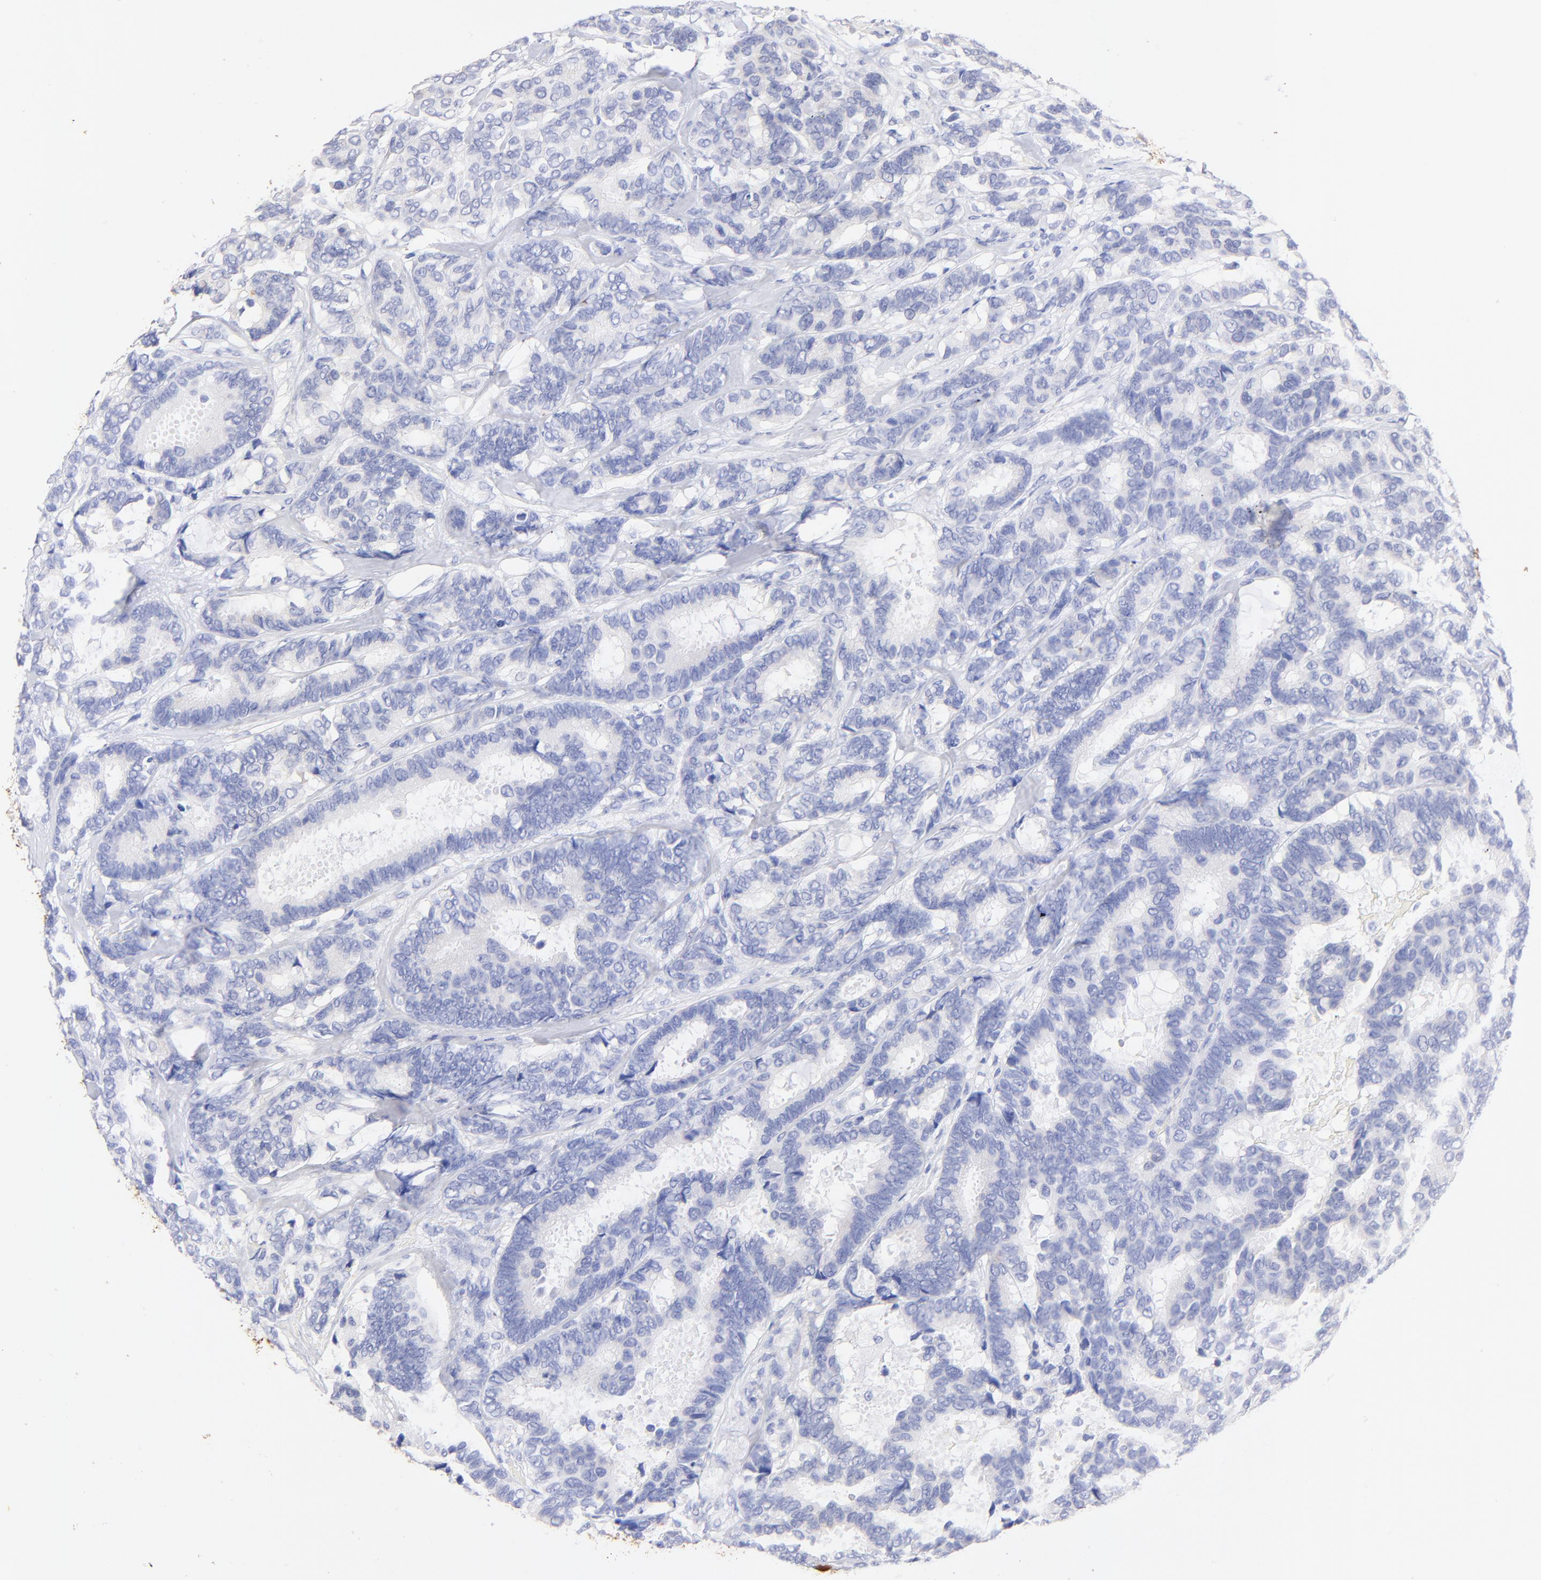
{"staining": {"intensity": "negative", "quantity": "none", "location": "none"}, "tissue": "breast cancer", "cell_type": "Tumor cells", "image_type": "cancer", "snomed": [{"axis": "morphology", "description": "Duct carcinoma"}, {"axis": "topography", "description": "Breast"}], "caption": "High magnification brightfield microscopy of breast cancer (invasive ductal carcinoma) stained with DAB (brown) and counterstained with hematoxylin (blue): tumor cells show no significant expression.", "gene": "RAB3A", "patient": {"sex": "female", "age": 87}}